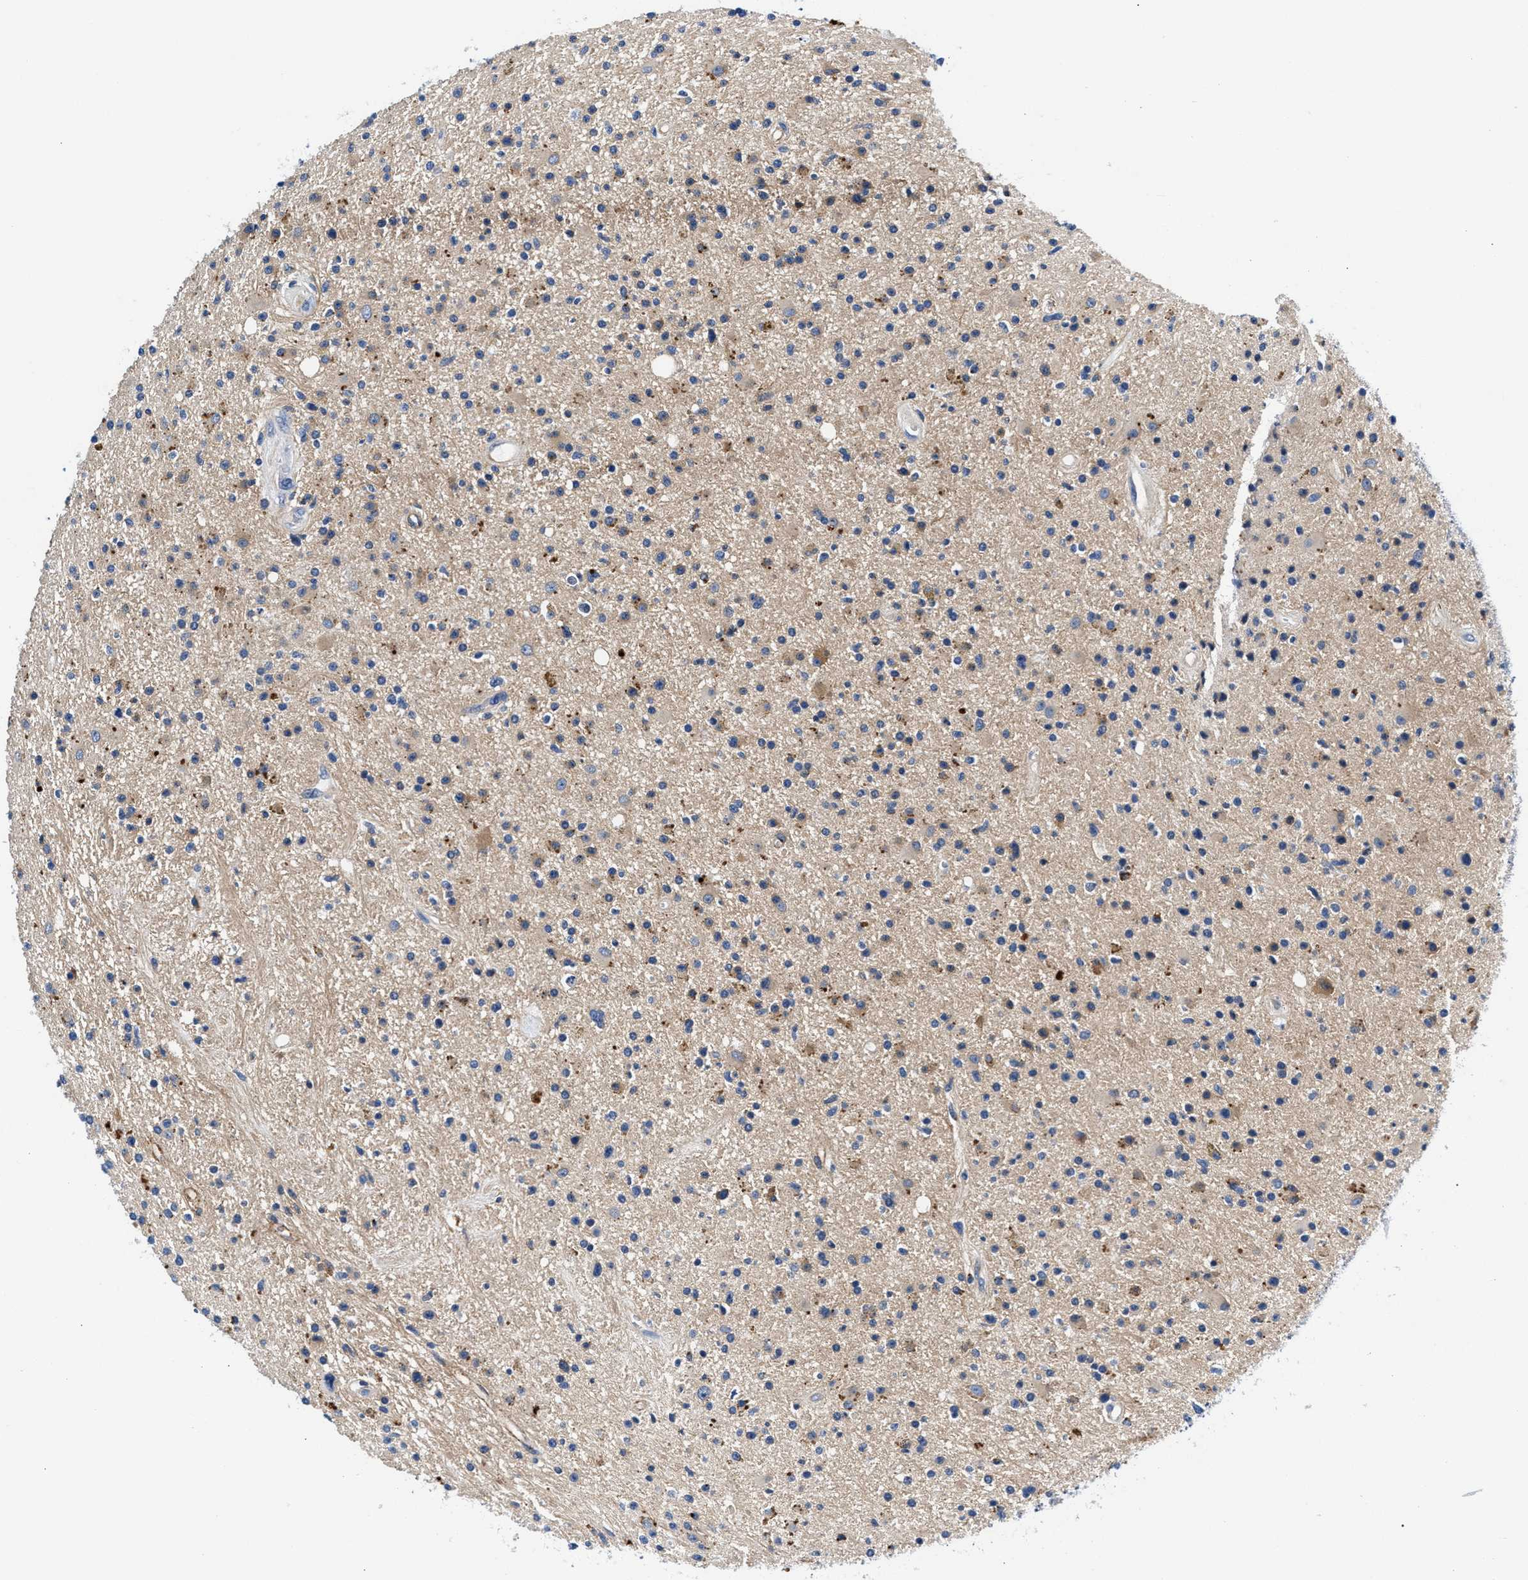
{"staining": {"intensity": "weak", "quantity": ">75%", "location": "cytoplasmic/membranous"}, "tissue": "glioma", "cell_type": "Tumor cells", "image_type": "cancer", "snomed": [{"axis": "morphology", "description": "Glioma, malignant, High grade"}, {"axis": "topography", "description": "Brain"}], "caption": "This photomicrograph demonstrates immunohistochemistry staining of human glioma, with low weak cytoplasmic/membranous staining in approximately >75% of tumor cells.", "gene": "P2RY4", "patient": {"sex": "male", "age": 33}}